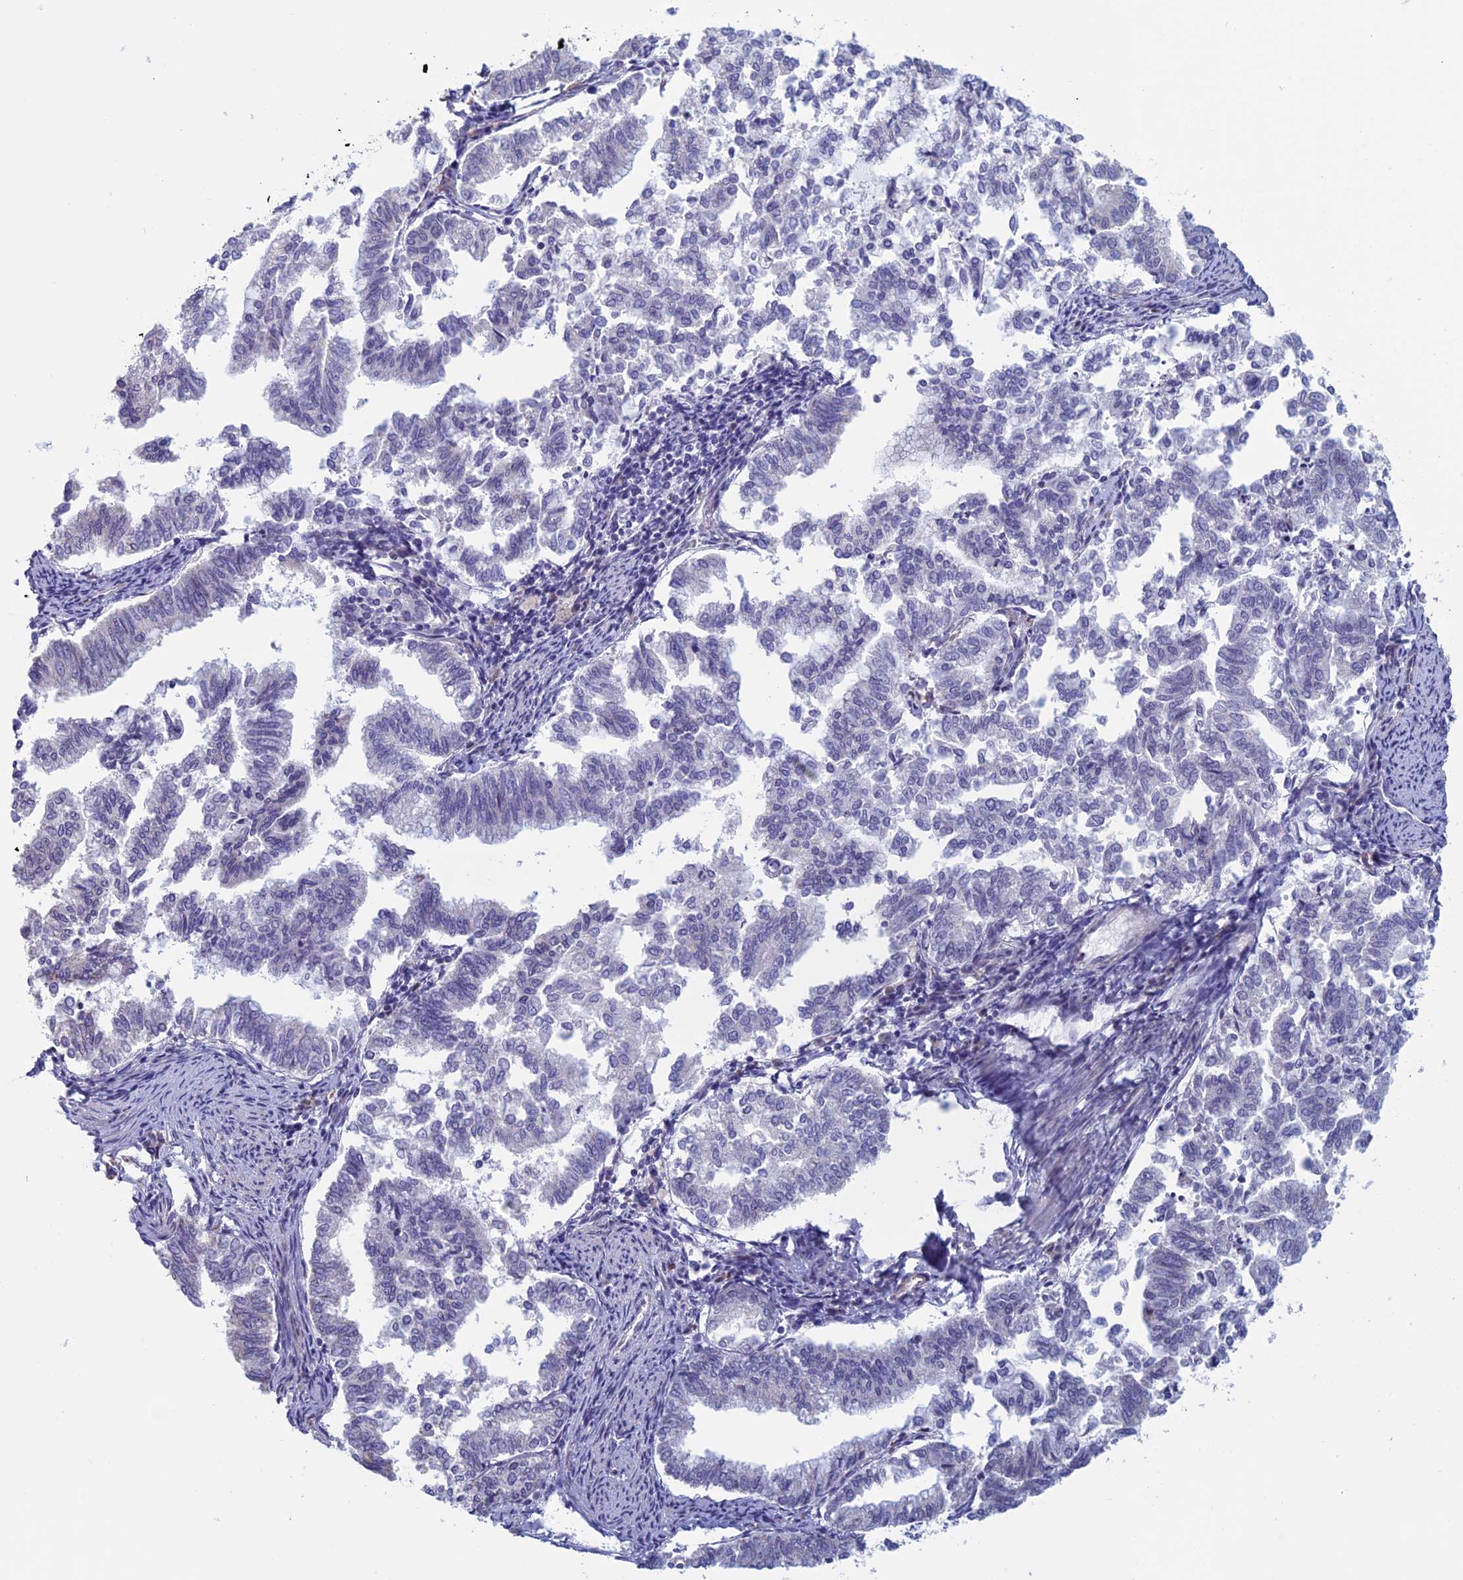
{"staining": {"intensity": "negative", "quantity": "none", "location": "none"}, "tissue": "endometrial cancer", "cell_type": "Tumor cells", "image_type": "cancer", "snomed": [{"axis": "morphology", "description": "Adenocarcinoma, NOS"}, {"axis": "topography", "description": "Endometrium"}], "caption": "Immunohistochemistry of human endometrial adenocarcinoma displays no expression in tumor cells.", "gene": "BCL2L10", "patient": {"sex": "female", "age": 79}}